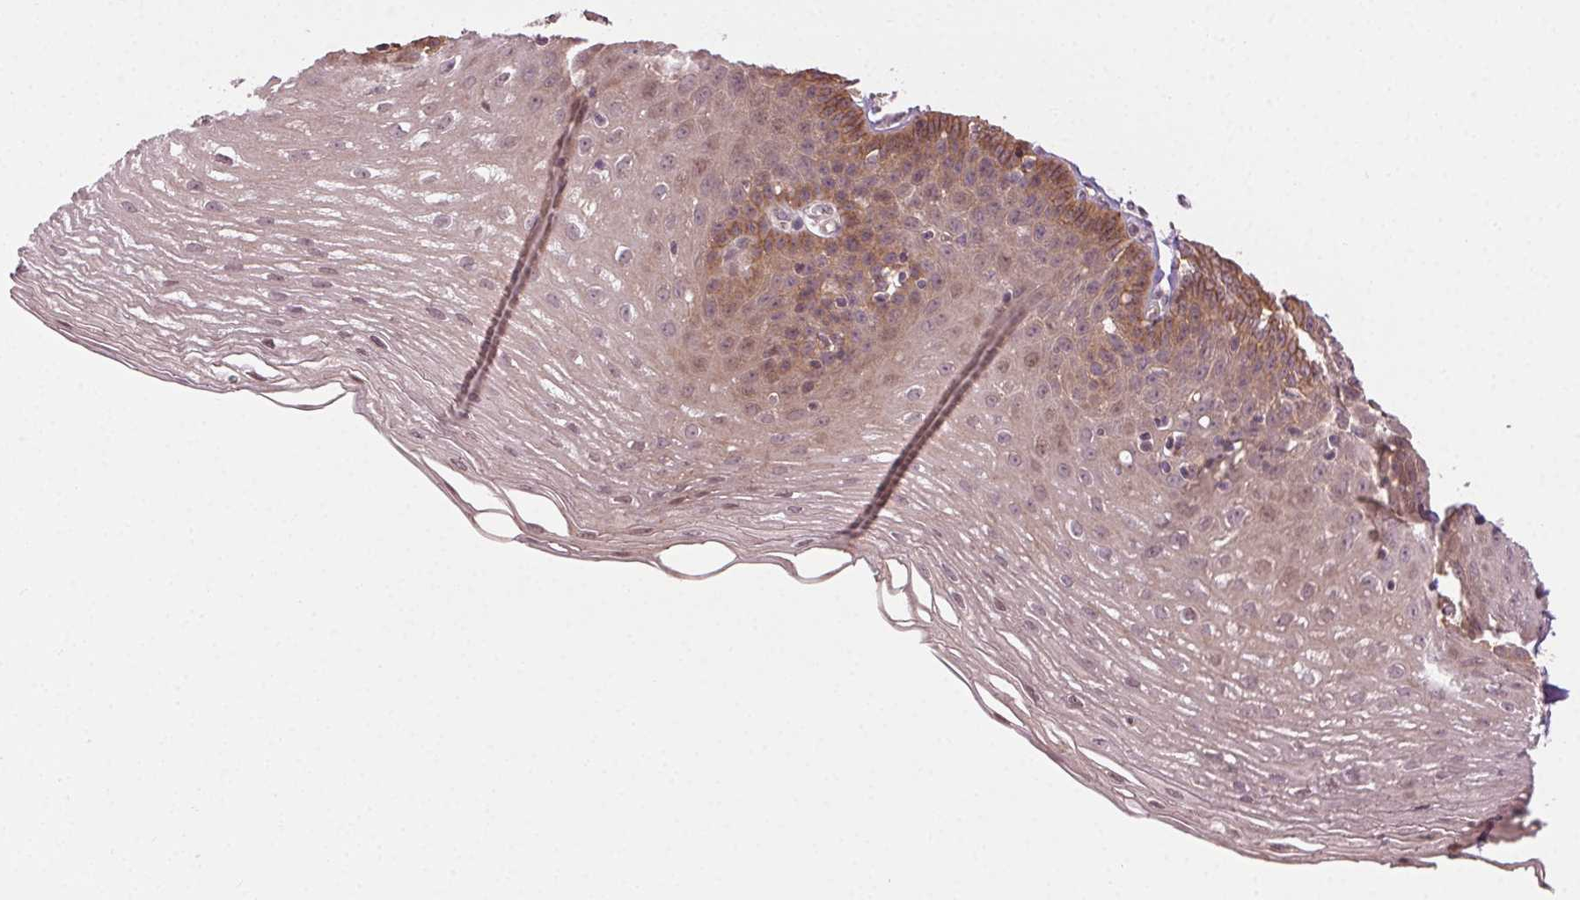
{"staining": {"intensity": "weak", "quantity": "25%-75%", "location": "cytoplasmic/membranous"}, "tissue": "esophagus", "cell_type": "Squamous epithelial cells", "image_type": "normal", "snomed": [{"axis": "morphology", "description": "Normal tissue, NOS"}, {"axis": "topography", "description": "Esophagus"}], "caption": "Protein staining of normal esophagus reveals weak cytoplasmic/membranous expression in approximately 25%-75% of squamous epithelial cells. The protein of interest is shown in brown color, while the nuclei are stained blue.", "gene": "ATP1B3", "patient": {"sex": "female", "age": 81}}